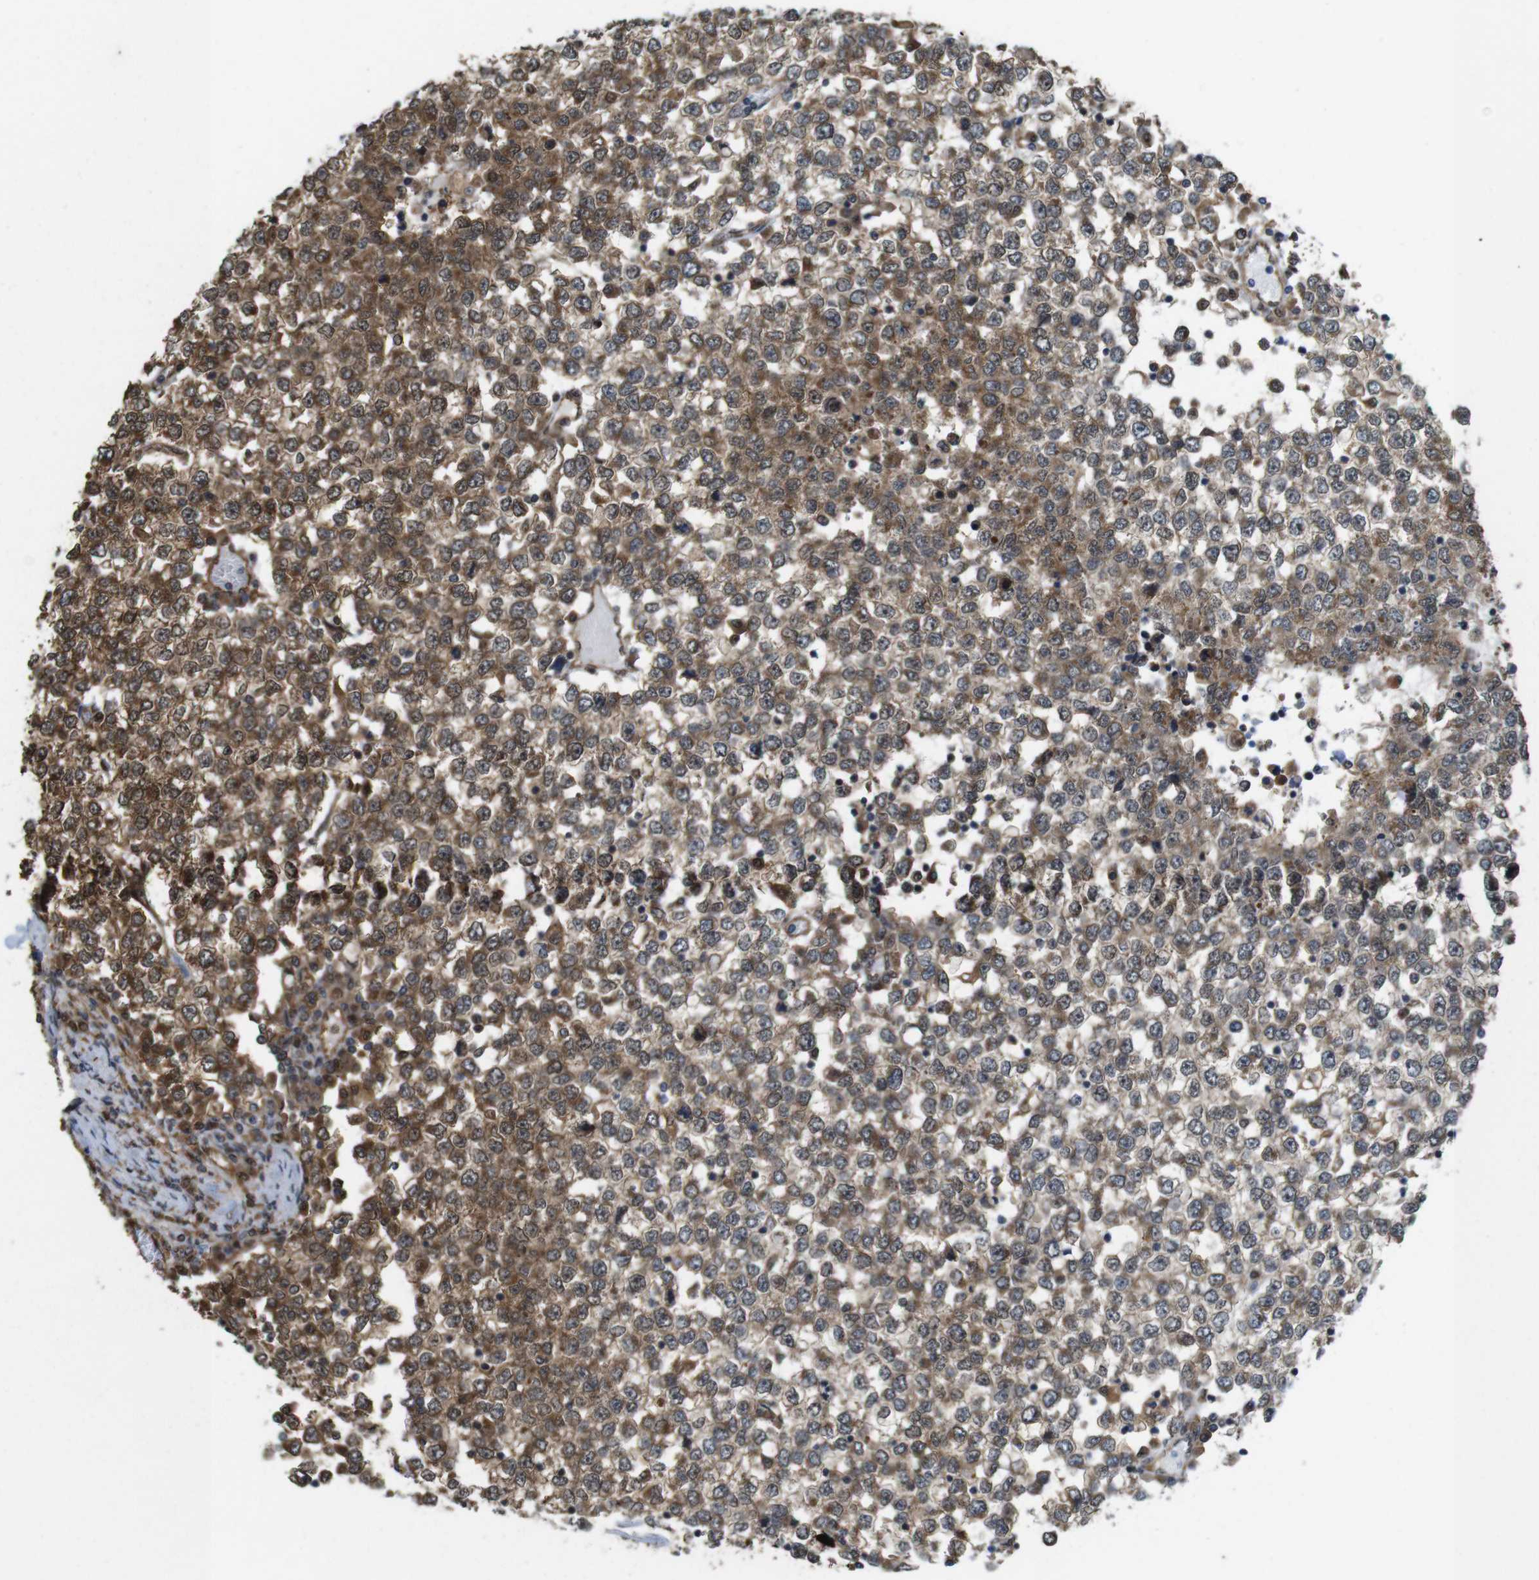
{"staining": {"intensity": "strong", "quantity": ">75%", "location": "cytoplasmic/membranous,nuclear"}, "tissue": "testis cancer", "cell_type": "Tumor cells", "image_type": "cancer", "snomed": [{"axis": "morphology", "description": "Seminoma, NOS"}, {"axis": "topography", "description": "Testis"}], "caption": "Human testis cancer stained for a protein (brown) shows strong cytoplasmic/membranous and nuclear positive staining in approximately >75% of tumor cells.", "gene": "YWHAG", "patient": {"sex": "male", "age": 65}}